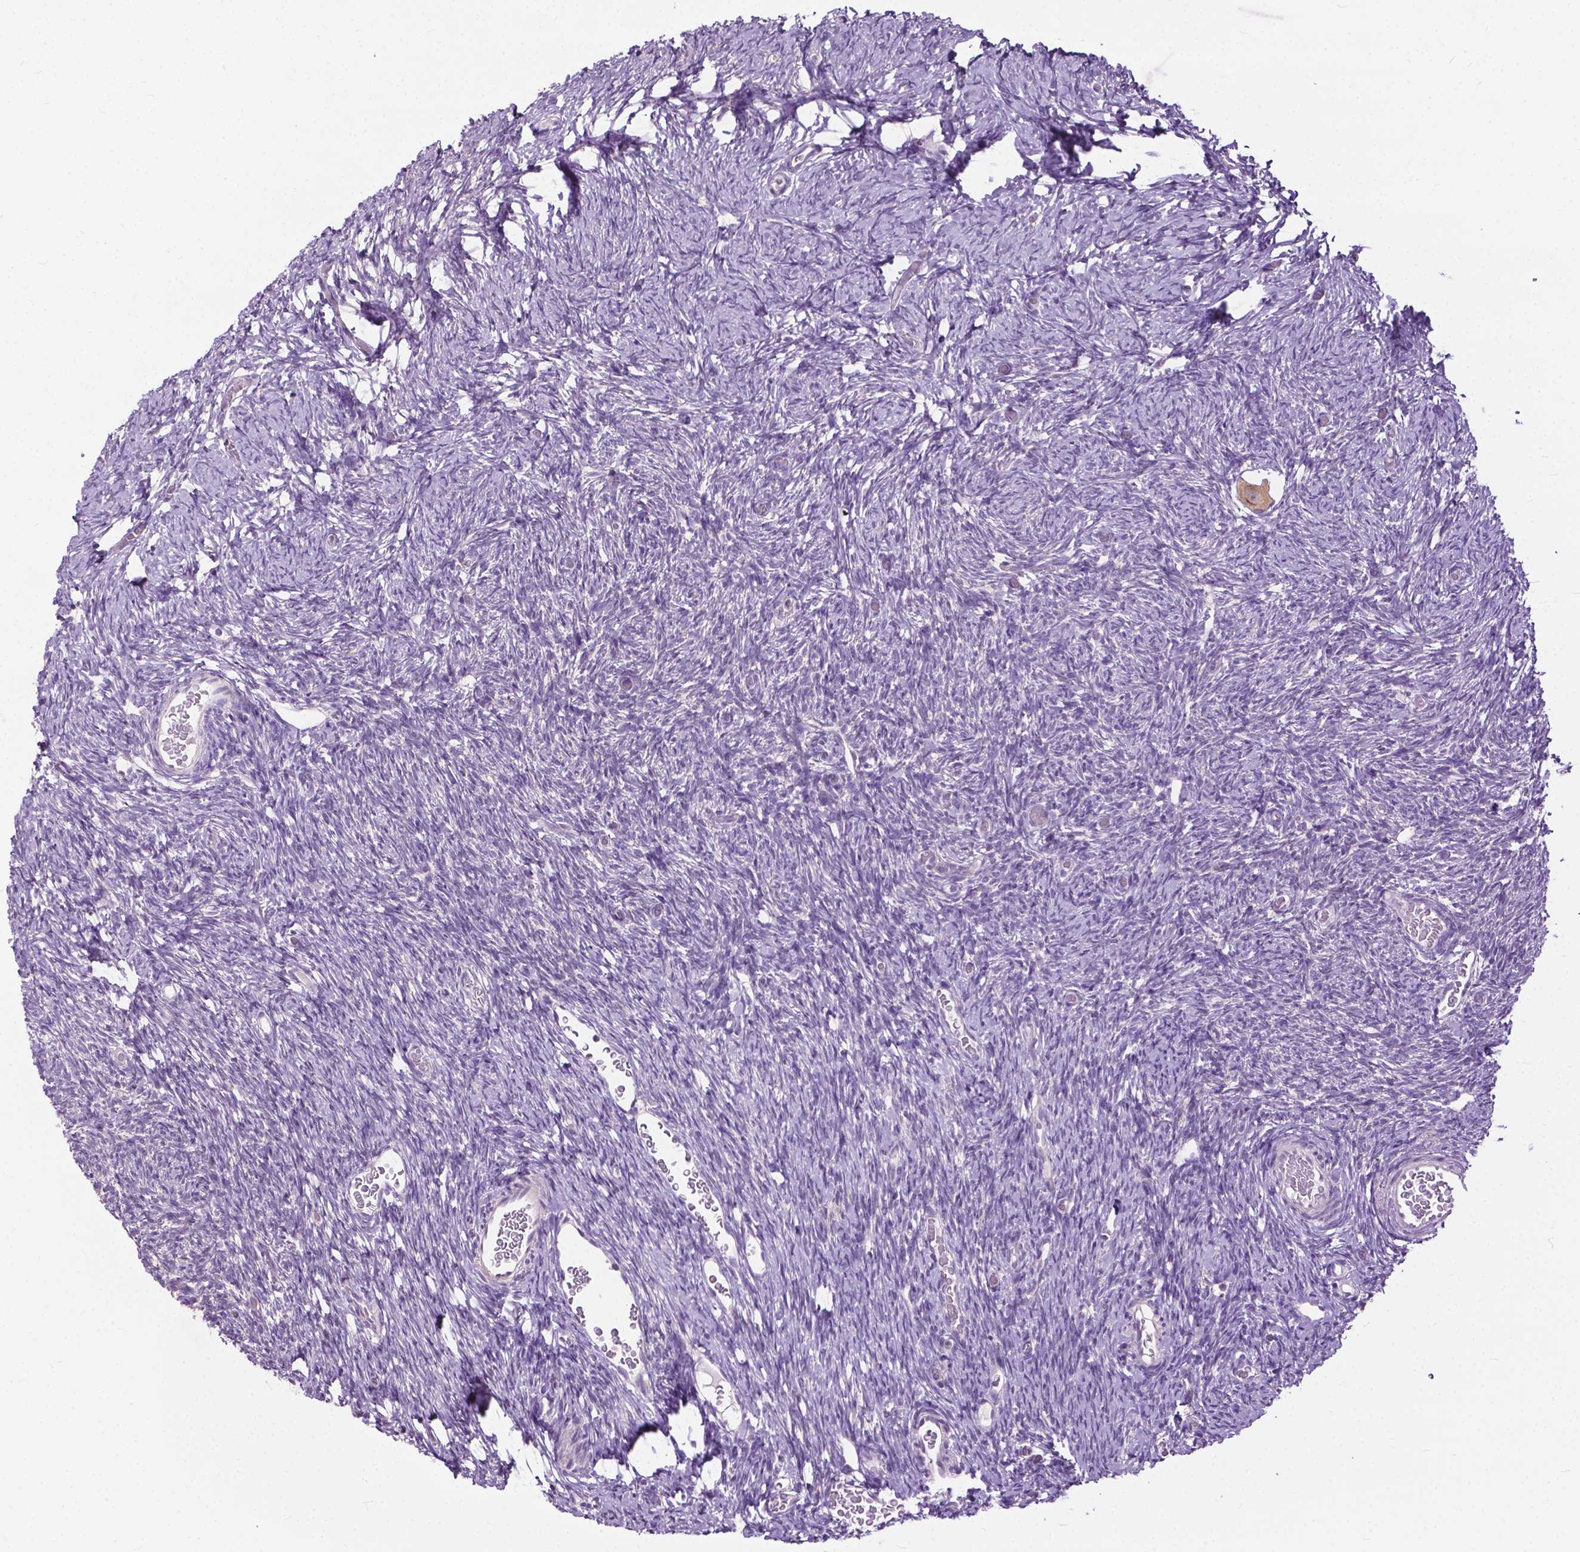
{"staining": {"intensity": "moderate", "quantity": ">75%", "location": "cytoplasmic/membranous"}, "tissue": "ovary", "cell_type": "Follicle cells", "image_type": "normal", "snomed": [{"axis": "morphology", "description": "Normal tissue, NOS"}, {"axis": "topography", "description": "Ovary"}], "caption": "Moderate cytoplasmic/membranous expression for a protein is seen in approximately >75% of follicle cells of unremarkable ovary using IHC.", "gene": "TTC9B", "patient": {"sex": "female", "age": 39}}